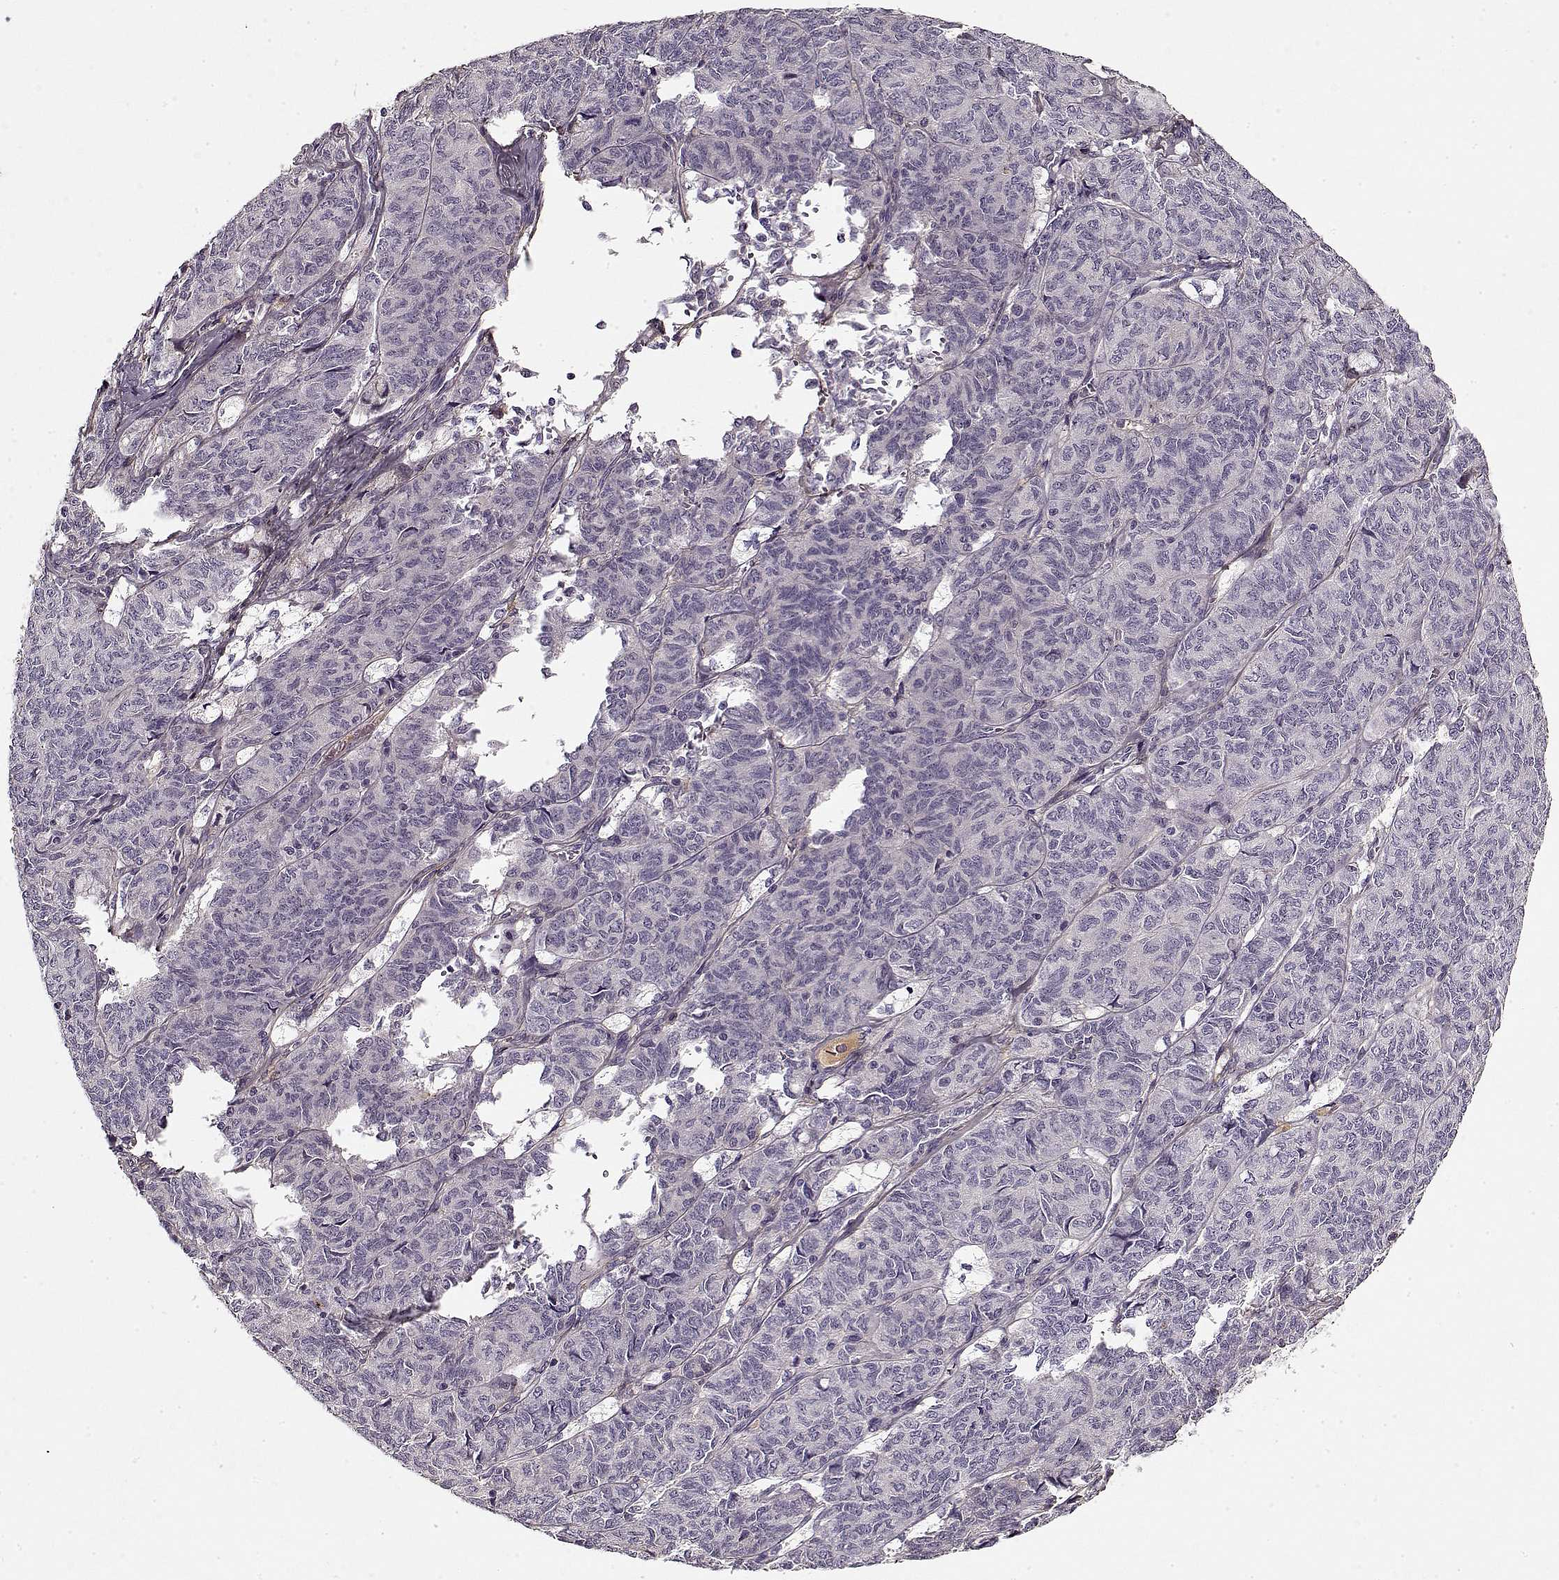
{"staining": {"intensity": "negative", "quantity": "none", "location": "none"}, "tissue": "ovarian cancer", "cell_type": "Tumor cells", "image_type": "cancer", "snomed": [{"axis": "morphology", "description": "Carcinoma, endometroid"}, {"axis": "topography", "description": "Ovary"}], "caption": "DAB (3,3'-diaminobenzidine) immunohistochemical staining of human ovarian cancer reveals no significant expression in tumor cells. Nuclei are stained in blue.", "gene": "LUM", "patient": {"sex": "female", "age": 80}}